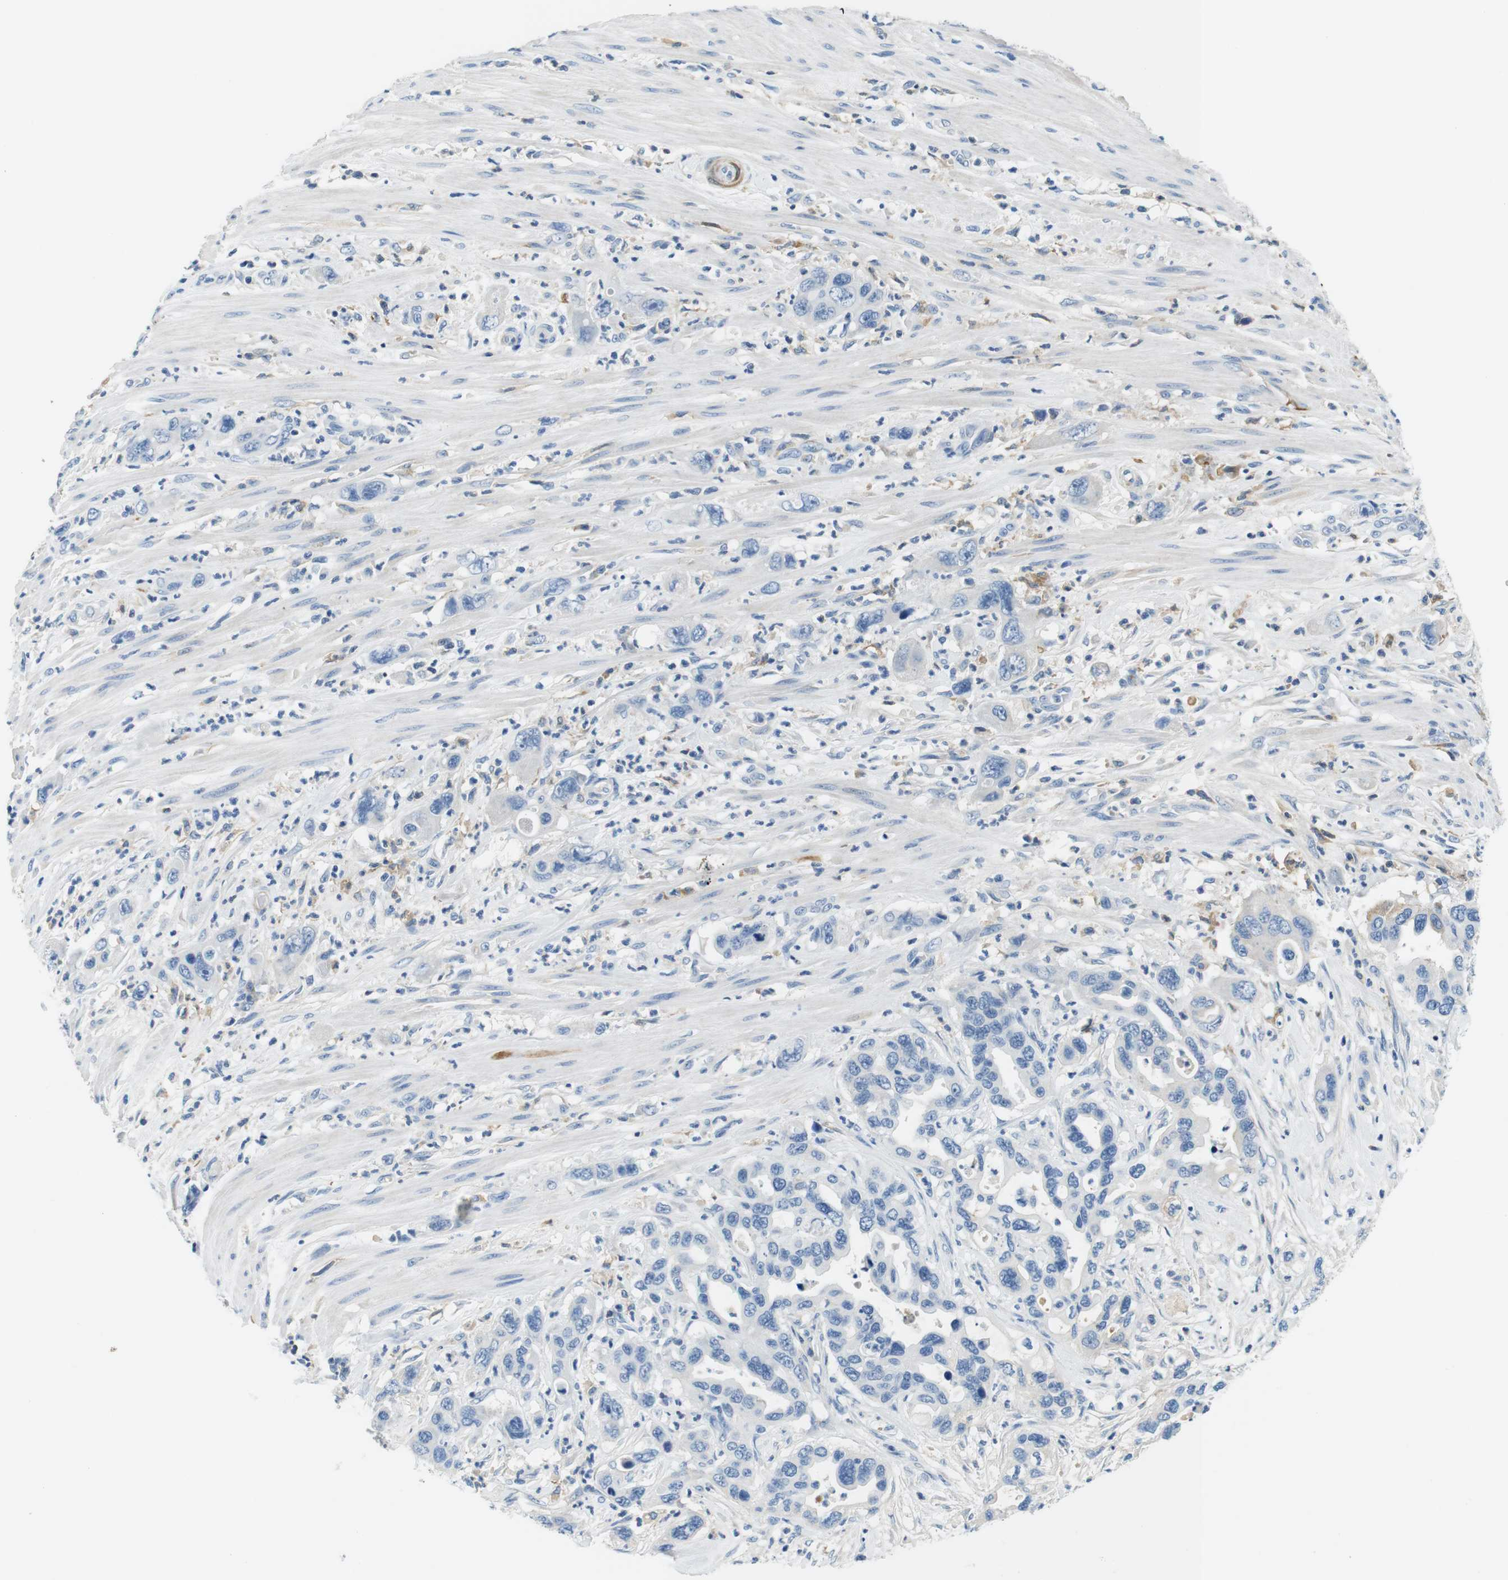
{"staining": {"intensity": "negative", "quantity": "none", "location": "none"}, "tissue": "pancreatic cancer", "cell_type": "Tumor cells", "image_type": "cancer", "snomed": [{"axis": "morphology", "description": "Adenocarcinoma, NOS"}, {"axis": "topography", "description": "Pancreas"}], "caption": "Immunohistochemical staining of pancreatic adenocarcinoma demonstrates no significant positivity in tumor cells. (DAB immunohistochemistry (IHC), high magnification).", "gene": "IGHD", "patient": {"sex": "female", "age": 71}}